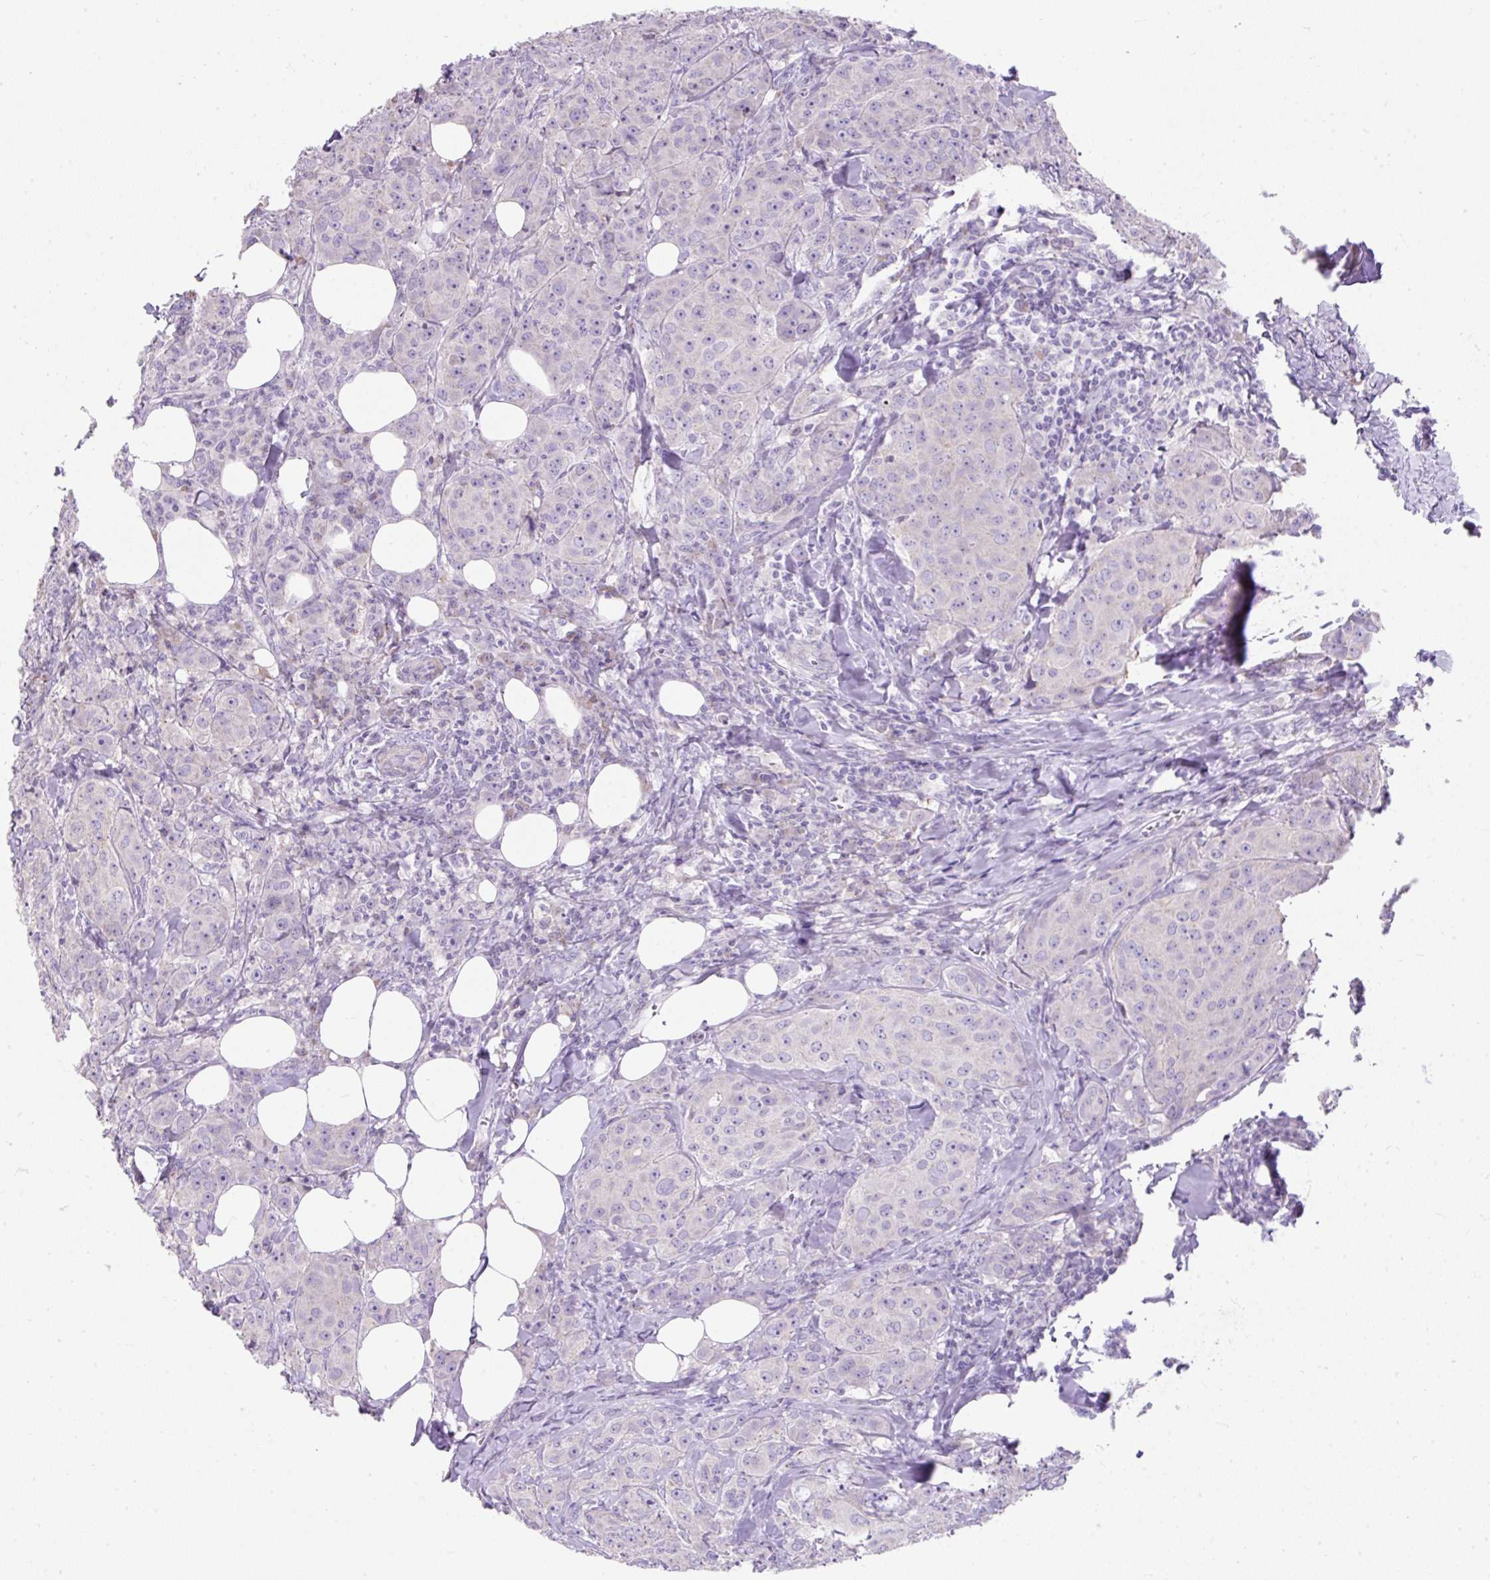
{"staining": {"intensity": "negative", "quantity": "none", "location": "none"}, "tissue": "breast cancer", "cell_type": "Tumor cells", "image_type": "cancer", "snomed": [{"axis": "morphology", "description": "Duct carcinoma"}, {"axis": "topography", "description": "Breast"}], "caption": "A high-resolution photomicrograph shows immunohistochemistry staining of breast cancer, which demonstrates no significant staining in tumor cells.", "gene": "SUSD5", "patient": {"sex": "female", "age": 43}}